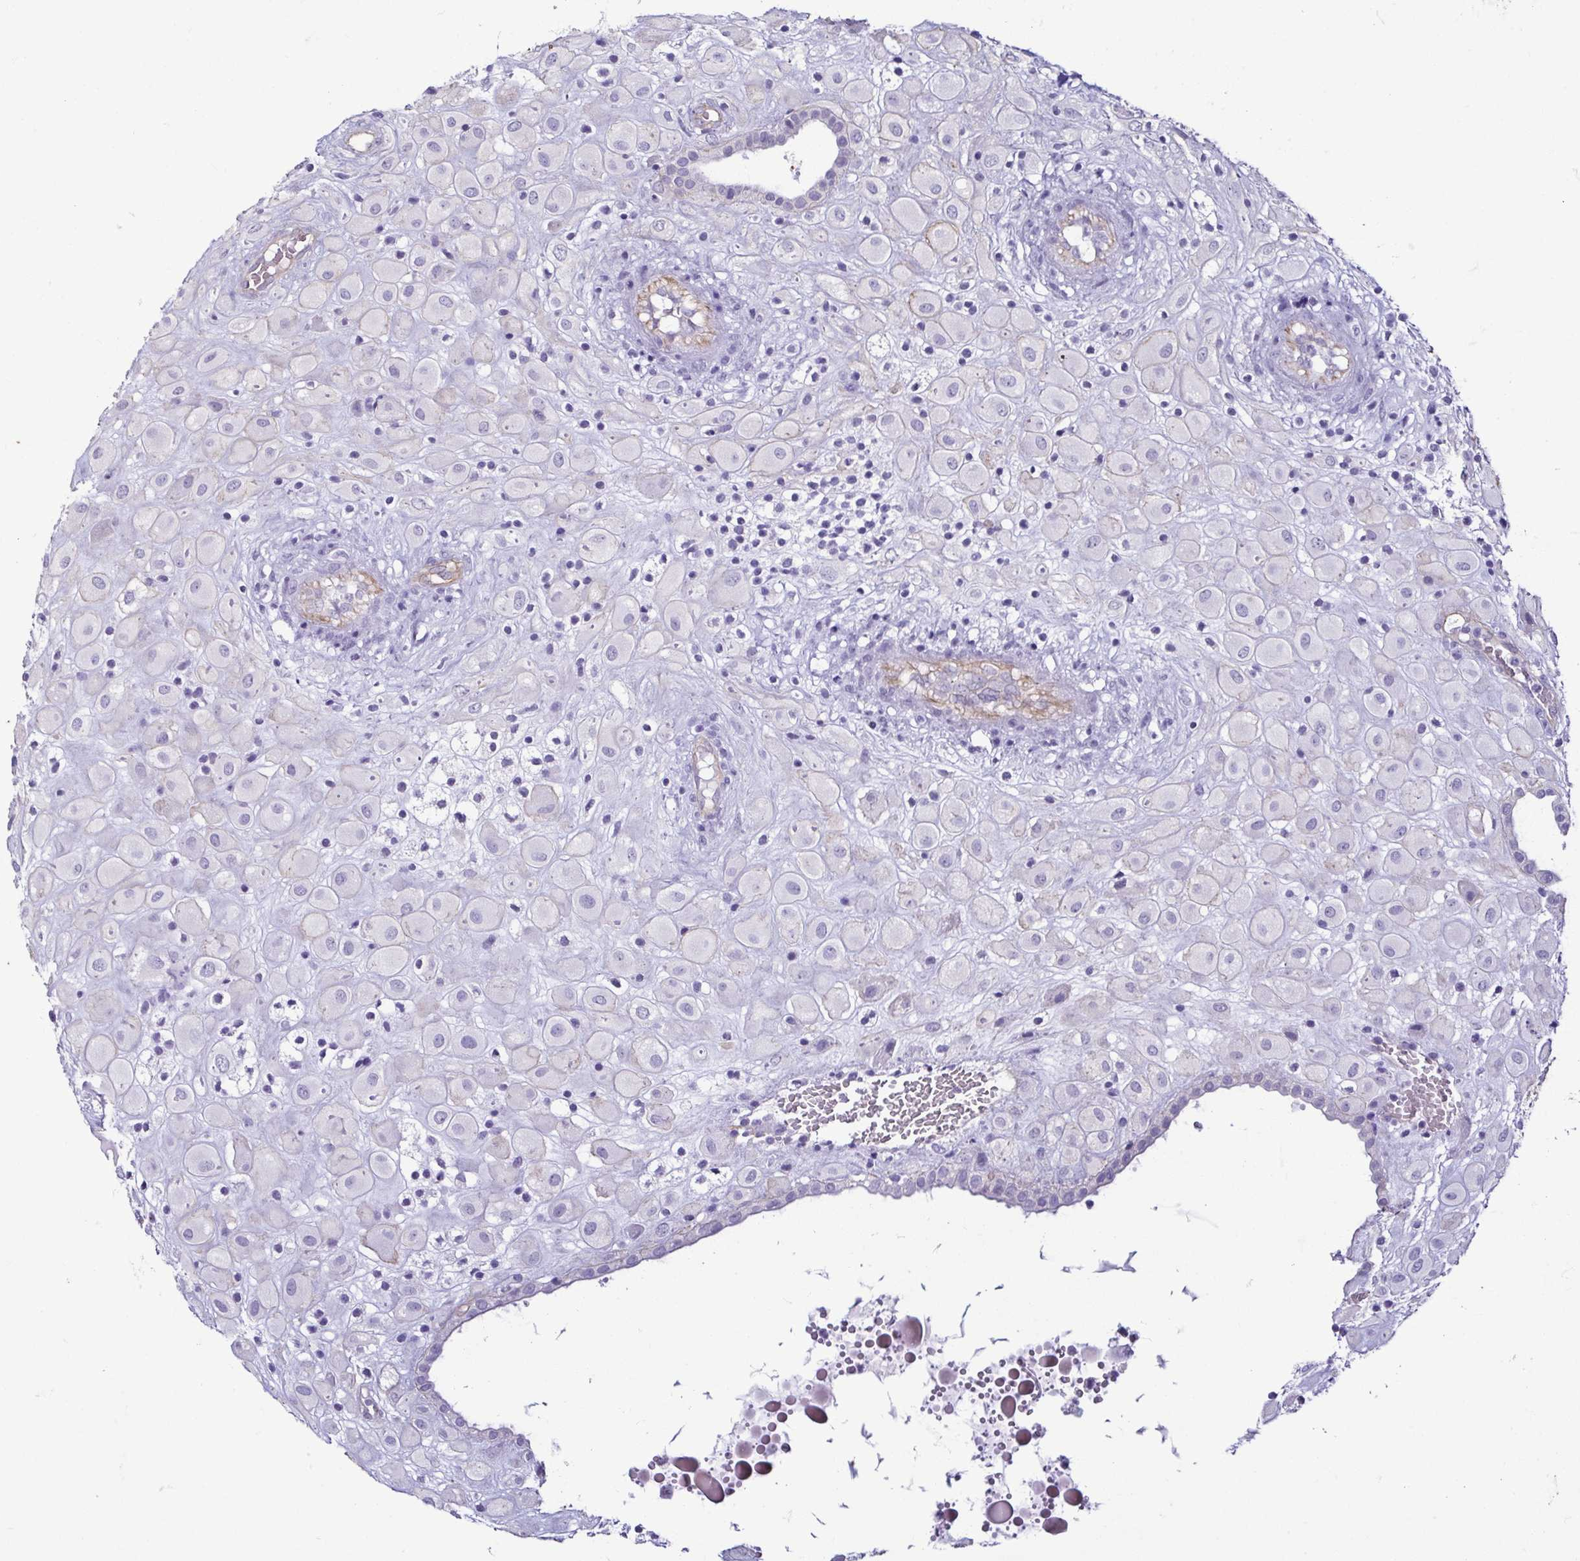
{"staining": {"intensity": "negative", "quantity": "none", "location": "none"}, "tissue": "placenta", "cell_type": "Decidual cells", "image_type": "normal", "snomed": [{"axis": "morphology", "description": "Normal tissue, NOS"}, {"axis": "topography", "description": "Placenta"}], "caption": "Immunohistochemical staining of normal human placenta exhibits no significant staining in decidual cells. Nuclei are stained in blue.", "gene": "CASP14", "patient": {"sex": "female", "age": 24}}